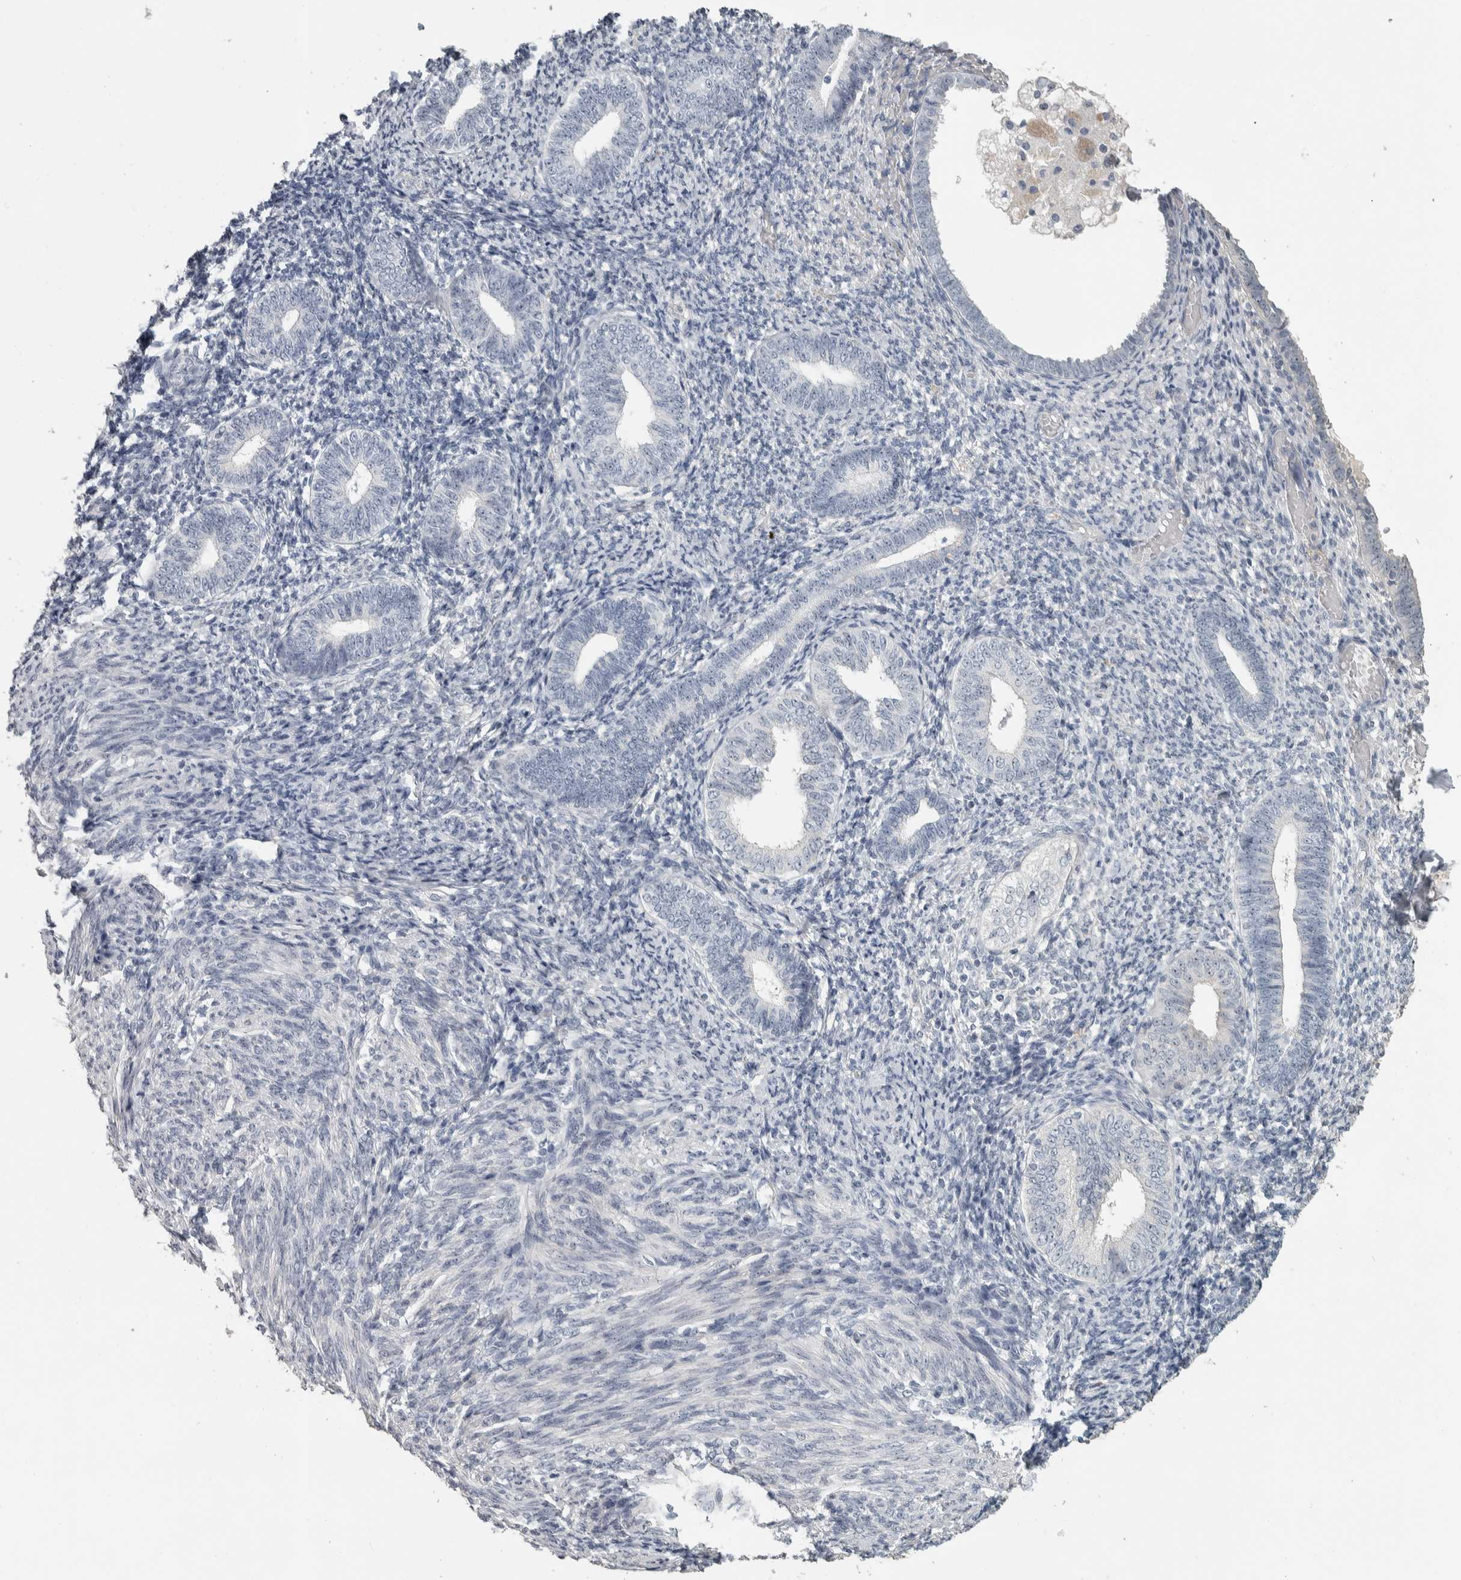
{"staining": {"intensity": "negative", "quantity": "none", "location": "none"}, "tissue": "endometrium", "cell_type": "Cells in endometrial stroma", "image_type": "normal", "snomed": [{"axis": "morphology", "description": "Normal tissue, NOS"}, {"axis": "topography", "description": "Endometrium"}], "caption": "Cells in endometrial stroma are negative for brown protein staining in unremarkable endometrium. The staining was performed using DAB to visualize the protein expression in brown, while the nuclei were stained in blue with hematoxylin (Magnification: 20x).", "gene": "DCAF10", "patient": {"sex": "female", "age": 66}}